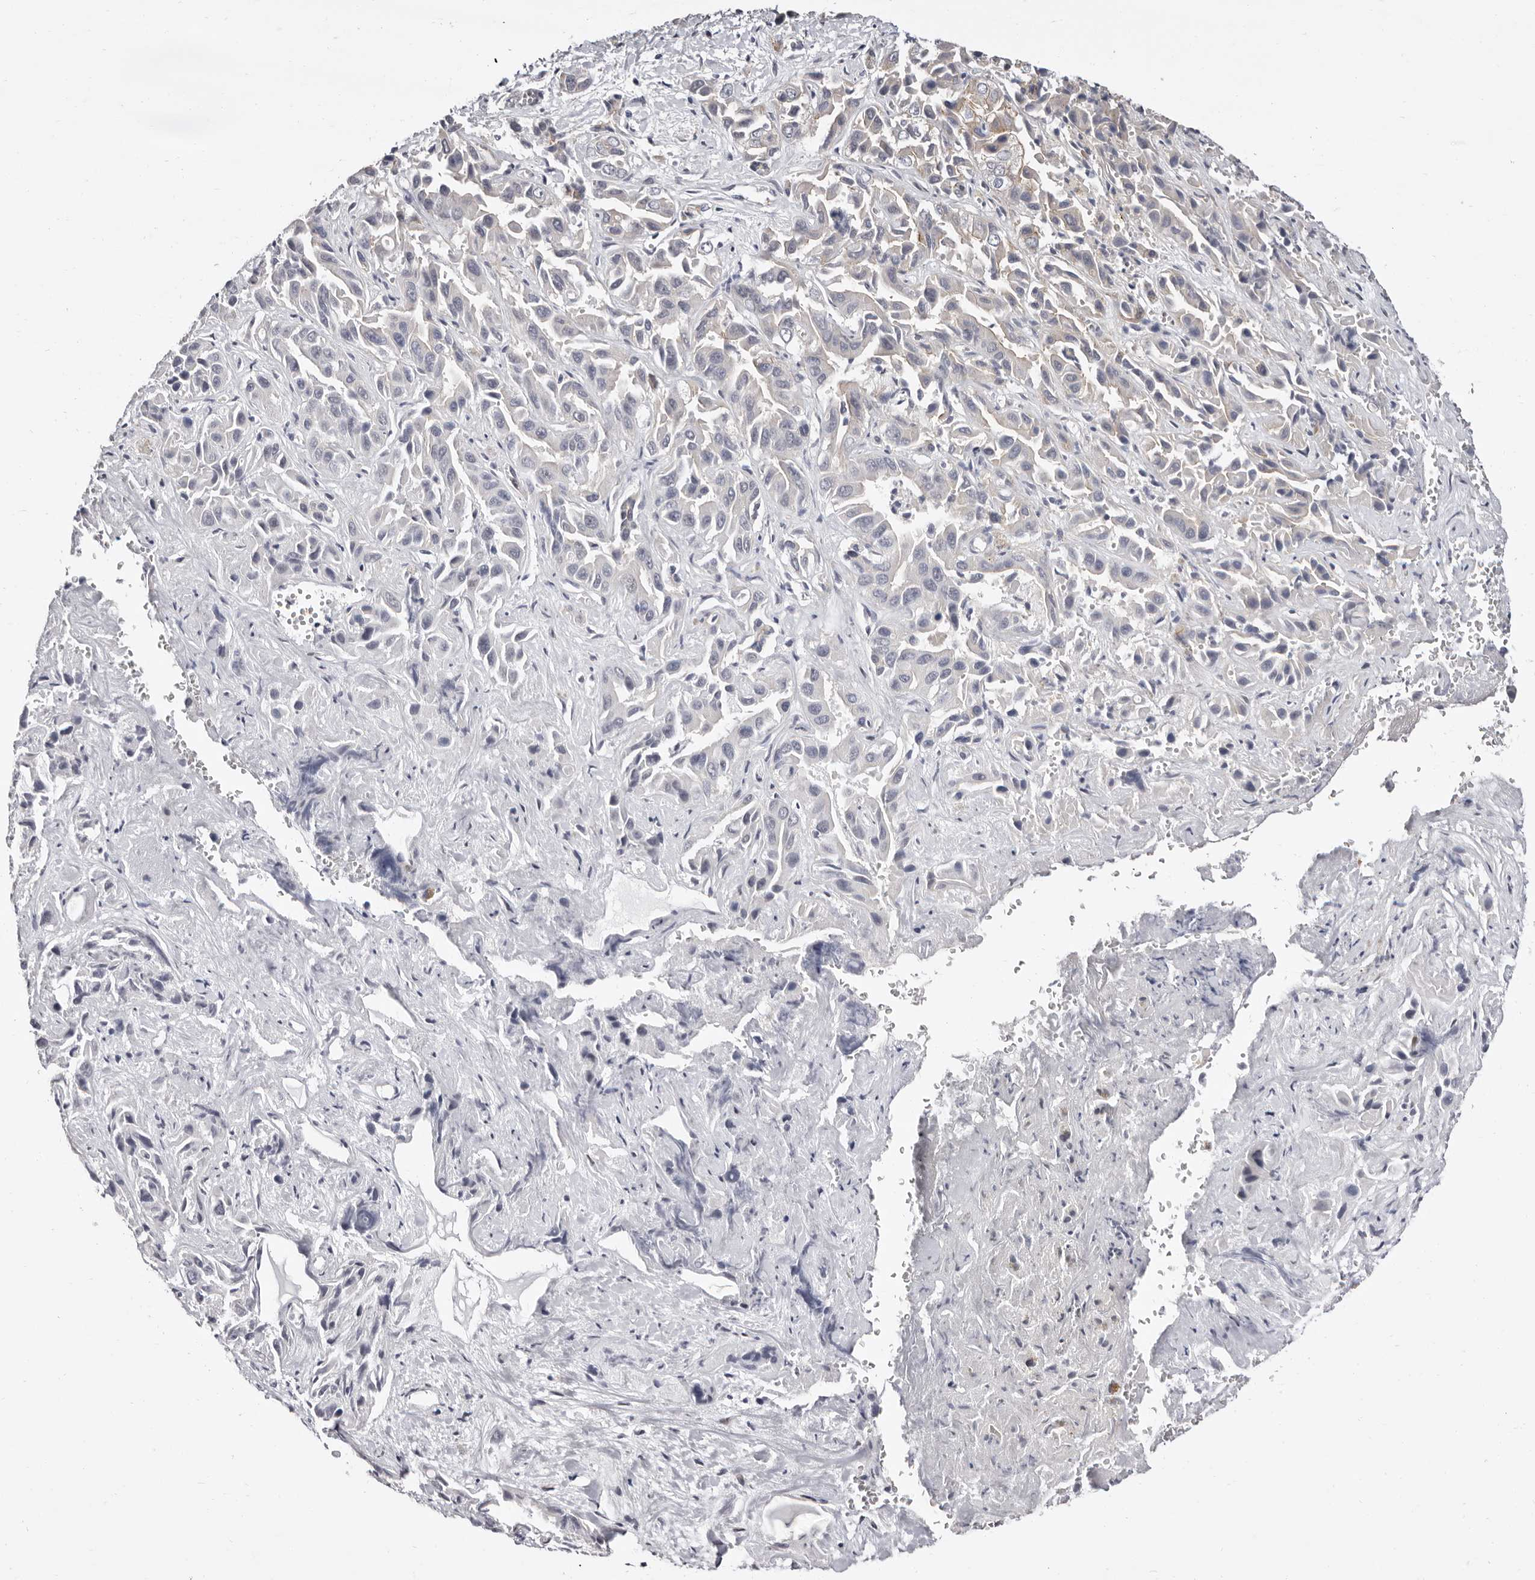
{"staining": {"intensity": "weak", "quantity": "<25%", "location": "cytoplasmic/membranous"}, "tissue": "liver cancer", "cell_type": "Tumor cells", "image_type": "cancer", "snomed": [{"axis": "morphology", "description": "Cholangiocarcinoma"}, {"axis": "topography", "description": "Liver"}], "caption": "Photomicrograph shows no protein staining in tumor cells of liver cancer (cholangiocarcinoma) tissue. (DAB IHC with hematoxylin counter stain).", "gene": "GLRX3", "patient": {"sex": "female", "age": 52}}